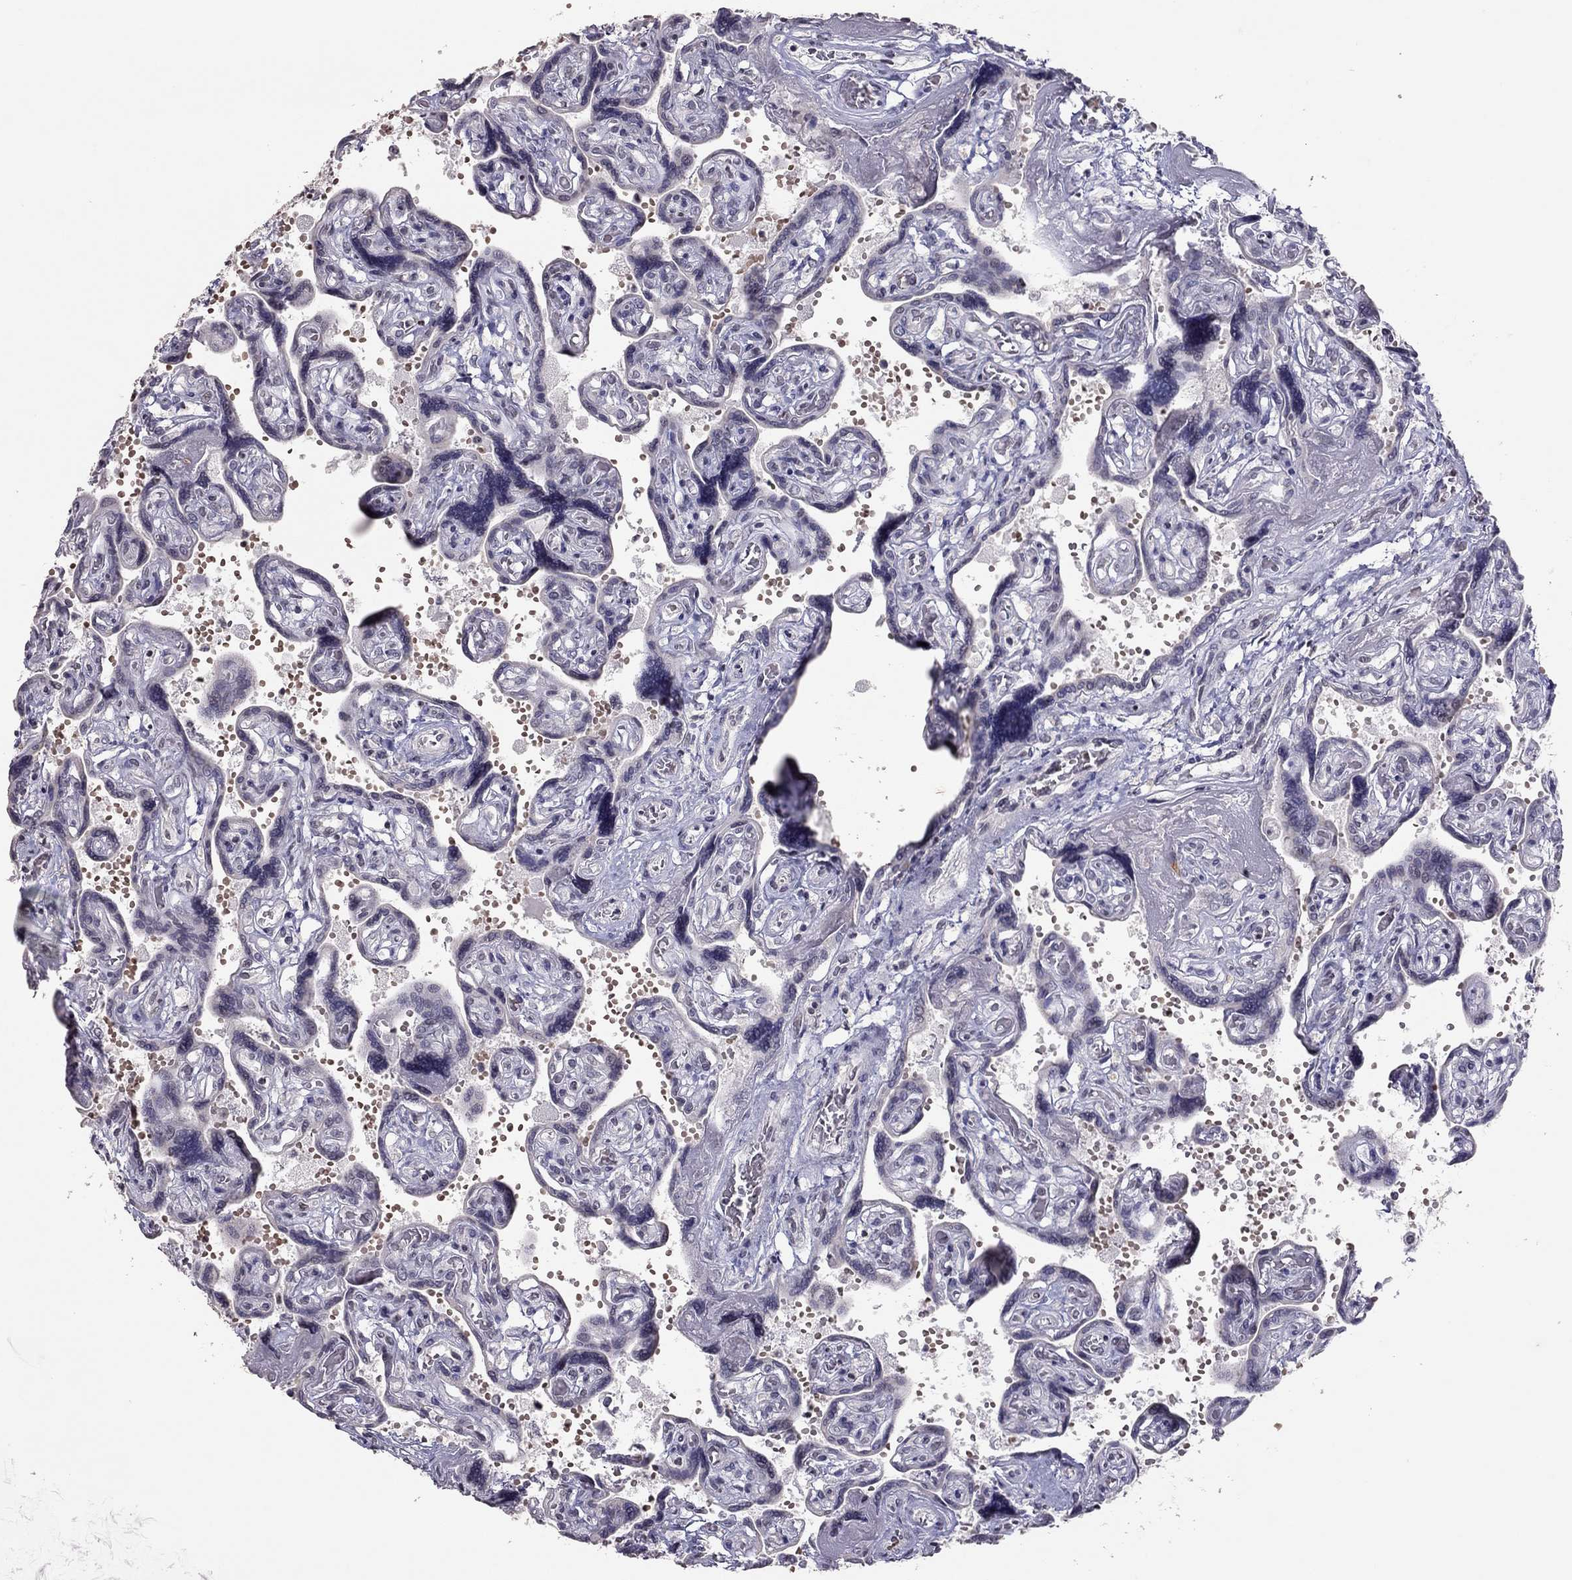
{"staining": {"intensity": "negative", "quantity": "none", "location": "none"}, "tissue": "placenta", "cell_type": "Decidual cells", "image_type": "normal", "snomed": [{"axis": "morphology", "description": "Normal tissue, NOS"}, {"axis": "topography", "description": "Placenta"}], "caption": "Photomicrograph shows no significant protein staining in decidual cells of normal placenta.", "gene": "TSHB", "patient": {"sex": "female", "age": 32}}